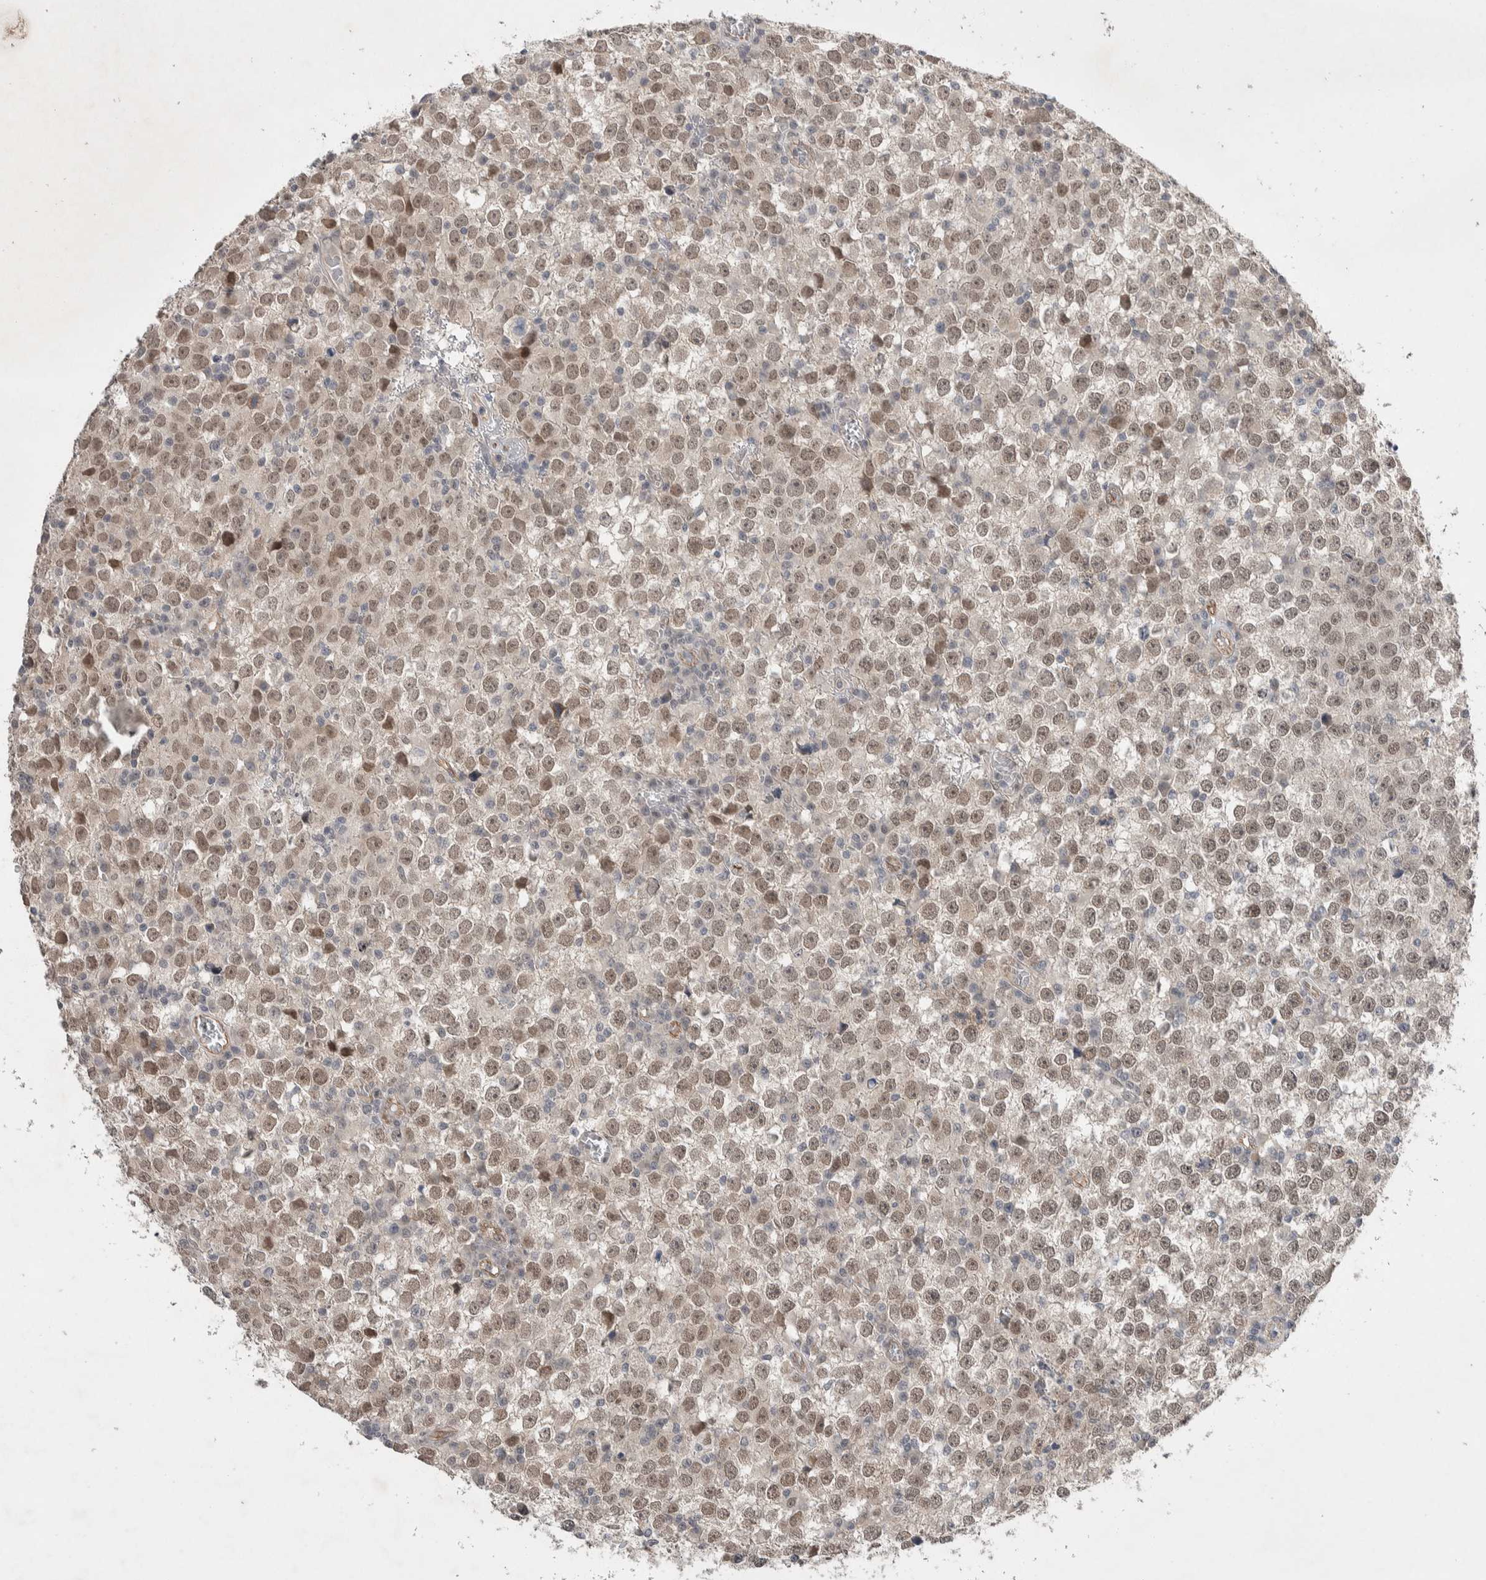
{"staining": {"intensity": "weak", "quantity": ">75%", "location": "nuclear"}, "tissue": "testis cancer", "cell_type": "Tumor cells", "image_type": "cancer", "snomed": [{"axis": "morphology", "description": "Seminoma, NOS"}, {"axis": "topography", "description": "Testis"}], "caption": "A histopathology image showing weak nuclear expression in about >75% of tumor cells in testis cancer, as visualized by brown immunohistochemical staining.", "gene": "ZNF704", "patient": {"sex": "male", "age": 65}}